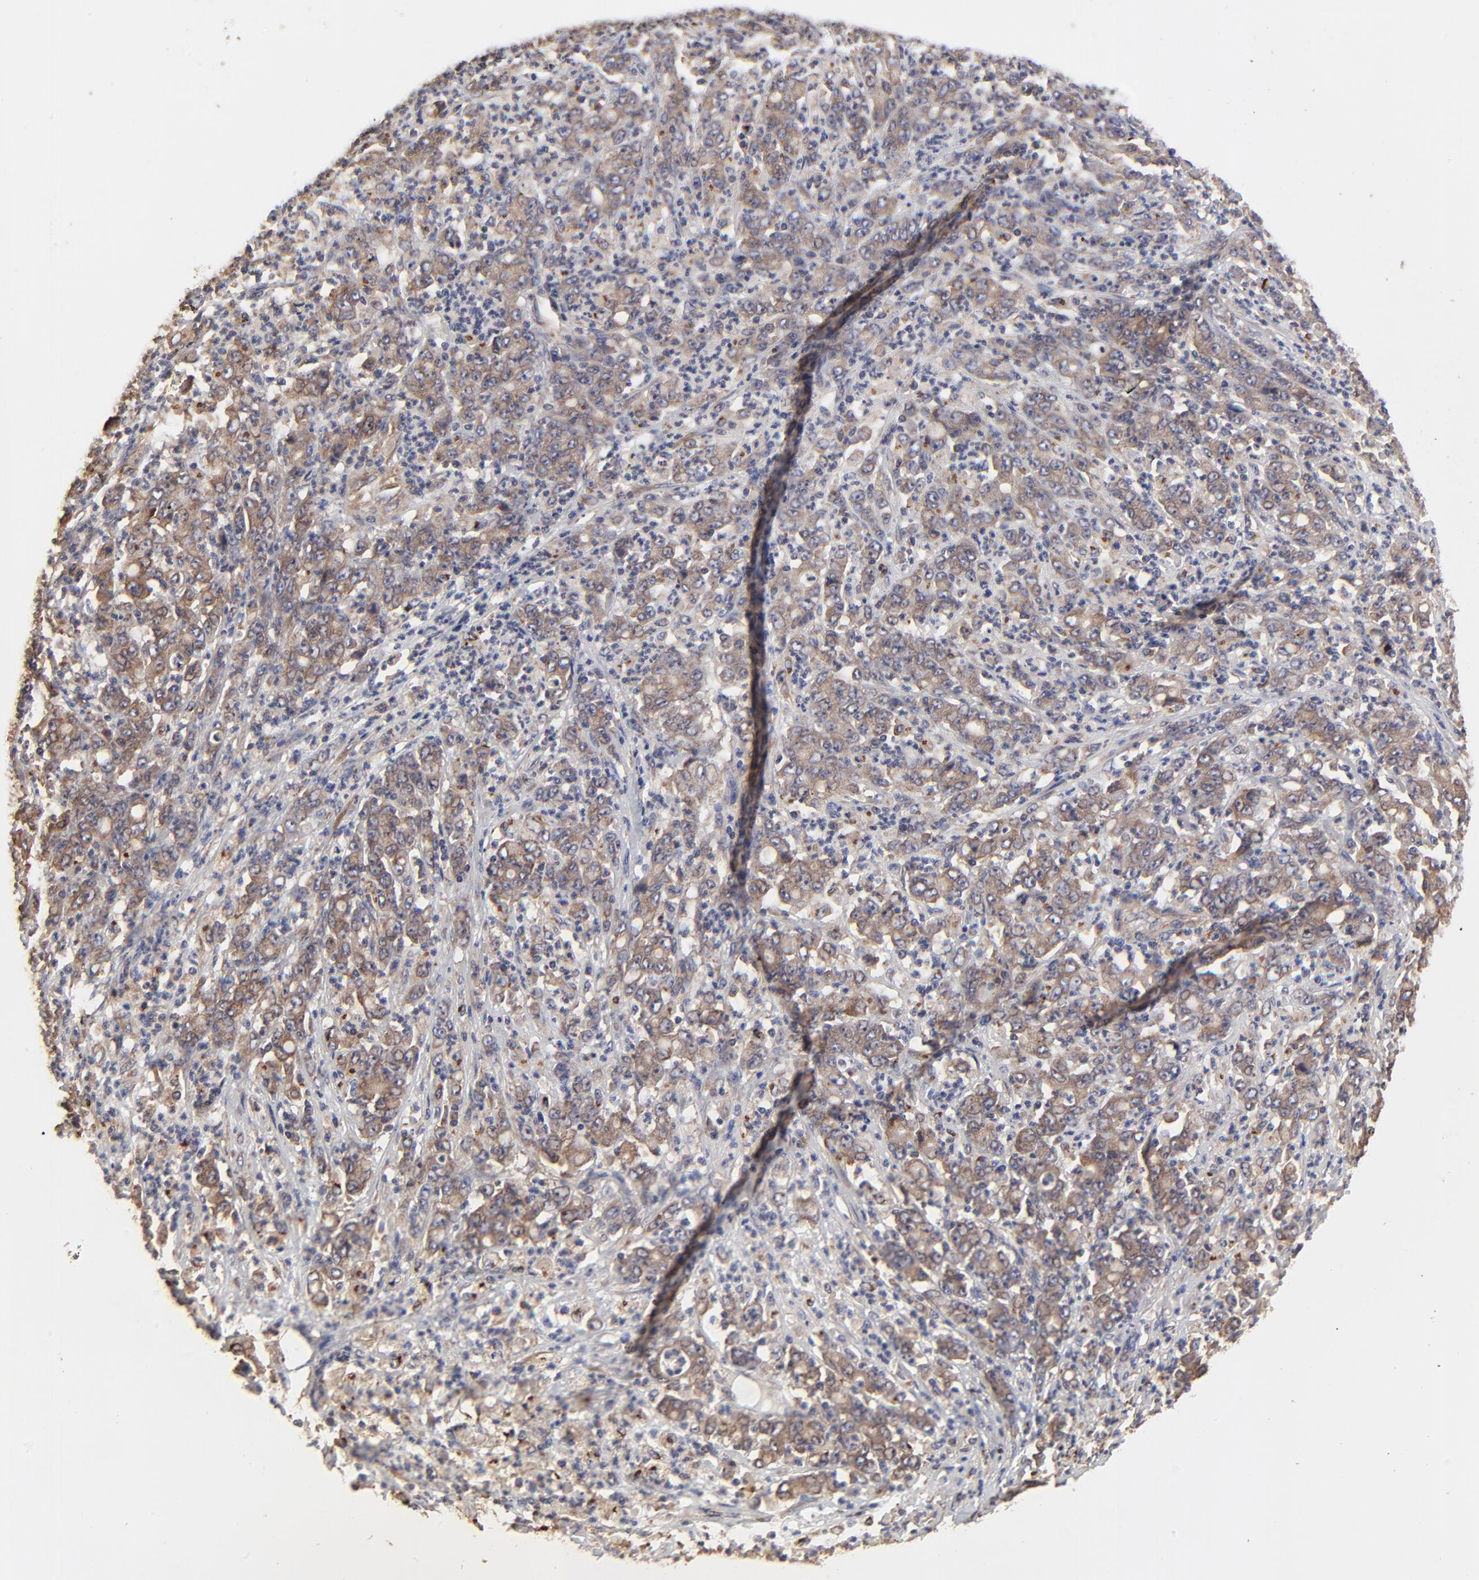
{"staining": {"intensity": "moderate", "quantity": ">75%", "location": "cytoplasmic/membranous"}, "tissue": "stomach cancer", "cell_type": "Tumor cells", "image_type": "cancer", "snomed": [{"axis": "morphology", "description": "Adenocarcinoma, NOS"}, {"axis": "topography", "description": "Stomach, lower"}], "caption": "The photomicrograph demonstrates a brown stain indicating the presence of a protein in the cytoplasmic/membranous of tumor cells in adenocarcinoma (stomach). (brown staining indicates protein expression, while blue staining denotes nuclei).", "gene": "ELP2", "patient": {"sex": "female", "age": 71}}